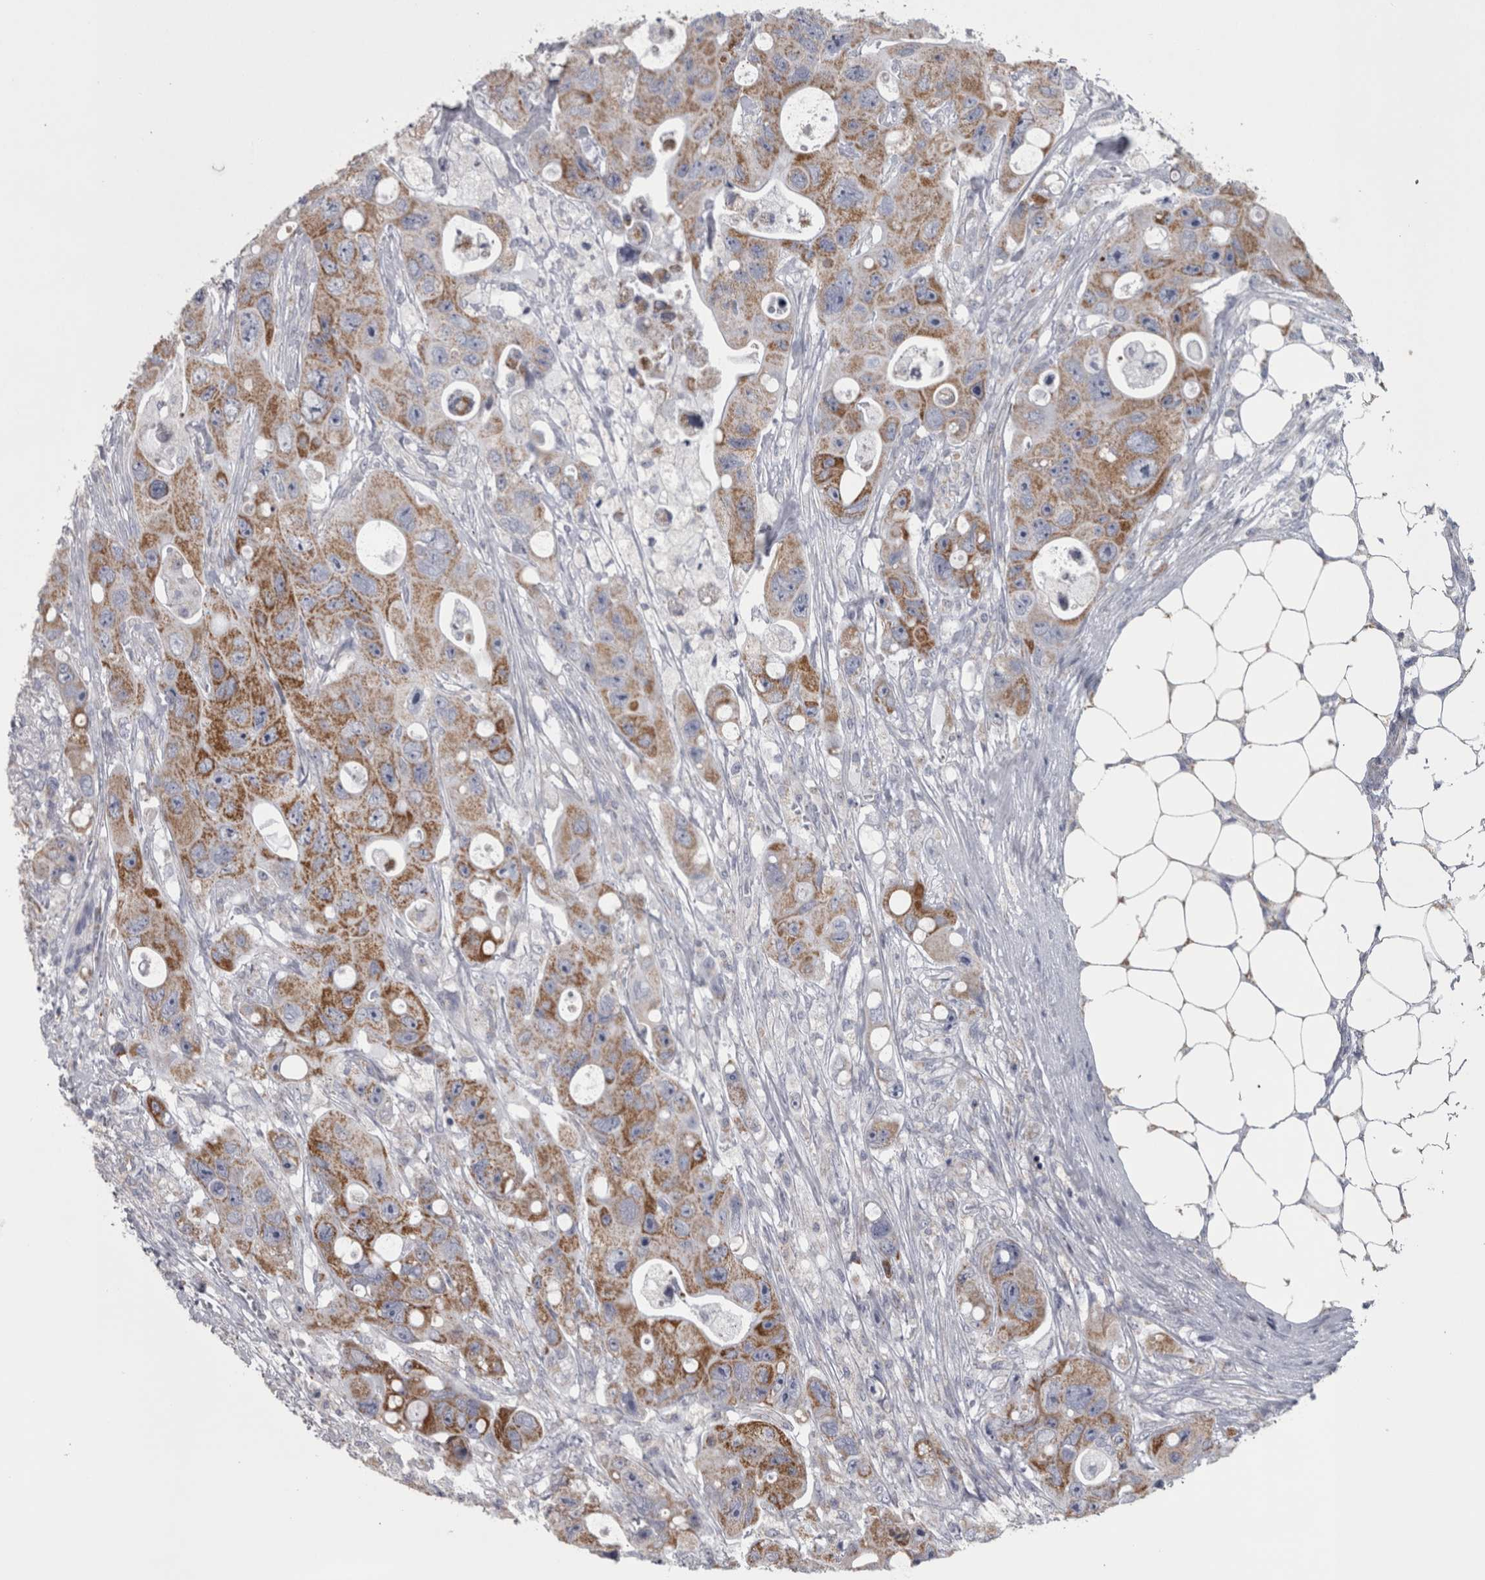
{"staining": {"intensity": "strong", "quantity": "25%-75%", "location": "cytoplasmic/membranous"}, "tissue": "colorectal cancer", "cell_type": "Tumor cells", "image_type": "cancer", "snomed": [{"axis": "morphology", "description": "Adenocarcinoma, NOS"}, {"axis": "topography", "description": "Colon"}], "caption": "Adenocarcinoma (colorectal) was stained to show a protein in brown. There is high levels of strong cytoplasmic/membranous staining in about 25%-75% of tumor cells.", "gene": "DBT", "patient": {"sex": "female", "age": 46}}